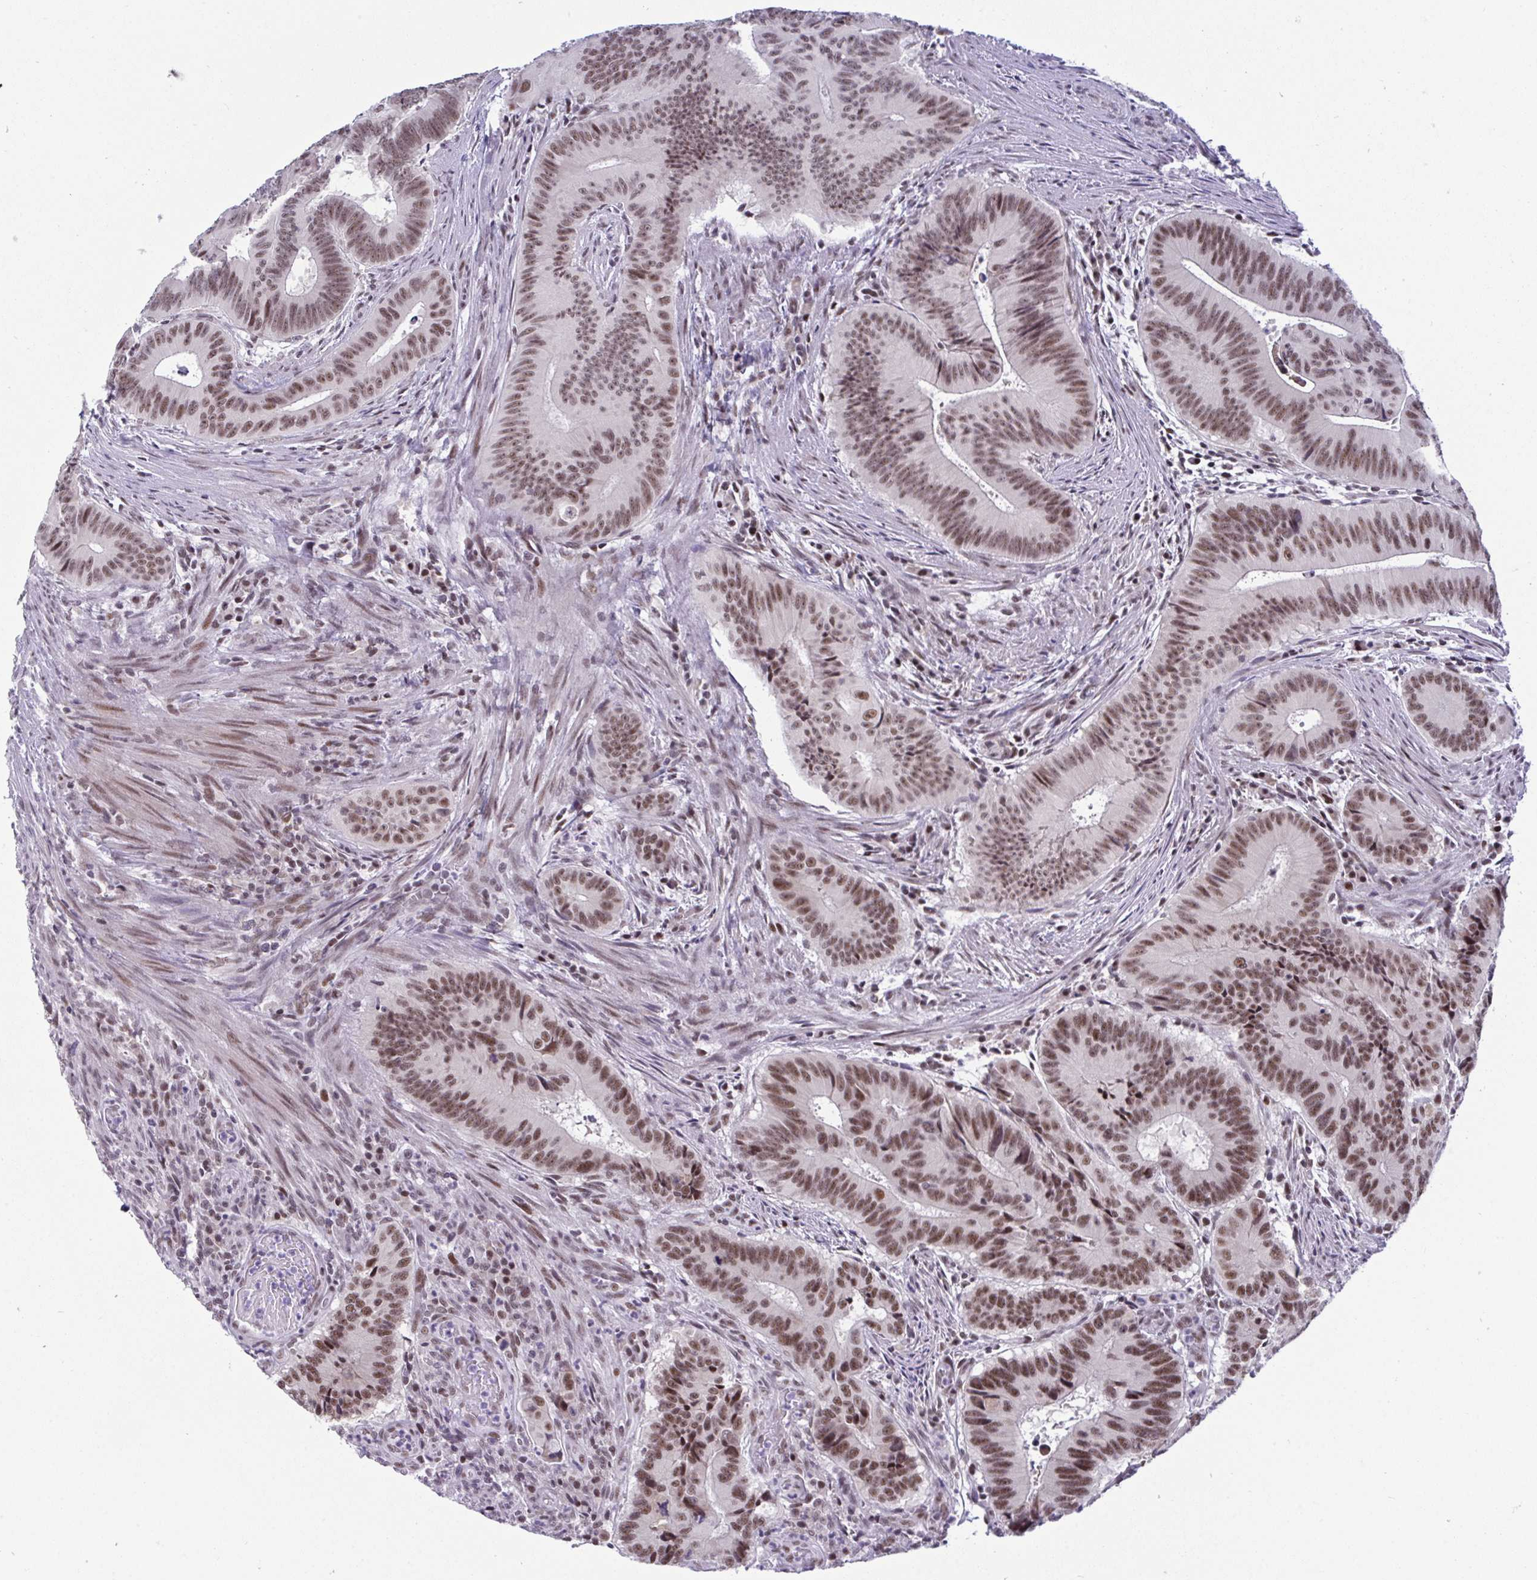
{"staining": {"intensity": "moderate", "quantity": ">75%", "location": "nuclear"}, "tissue": "colorectal cancer", "cell_type": "Tumor cells", "image_type": "cancer", "snomed": [{"axis": "morphology", "description": "Adenocarcinoma, NOS"}, {"axis": "topography", "description": "Colon"}], "caption": "Adenocarcinoma (colorectal) stained with a brown dye displays moderate nuclear positive expression in about >75% of tumor cells.", "gene": "WBP11", "patient": {"sex": "male", "age": 62}}